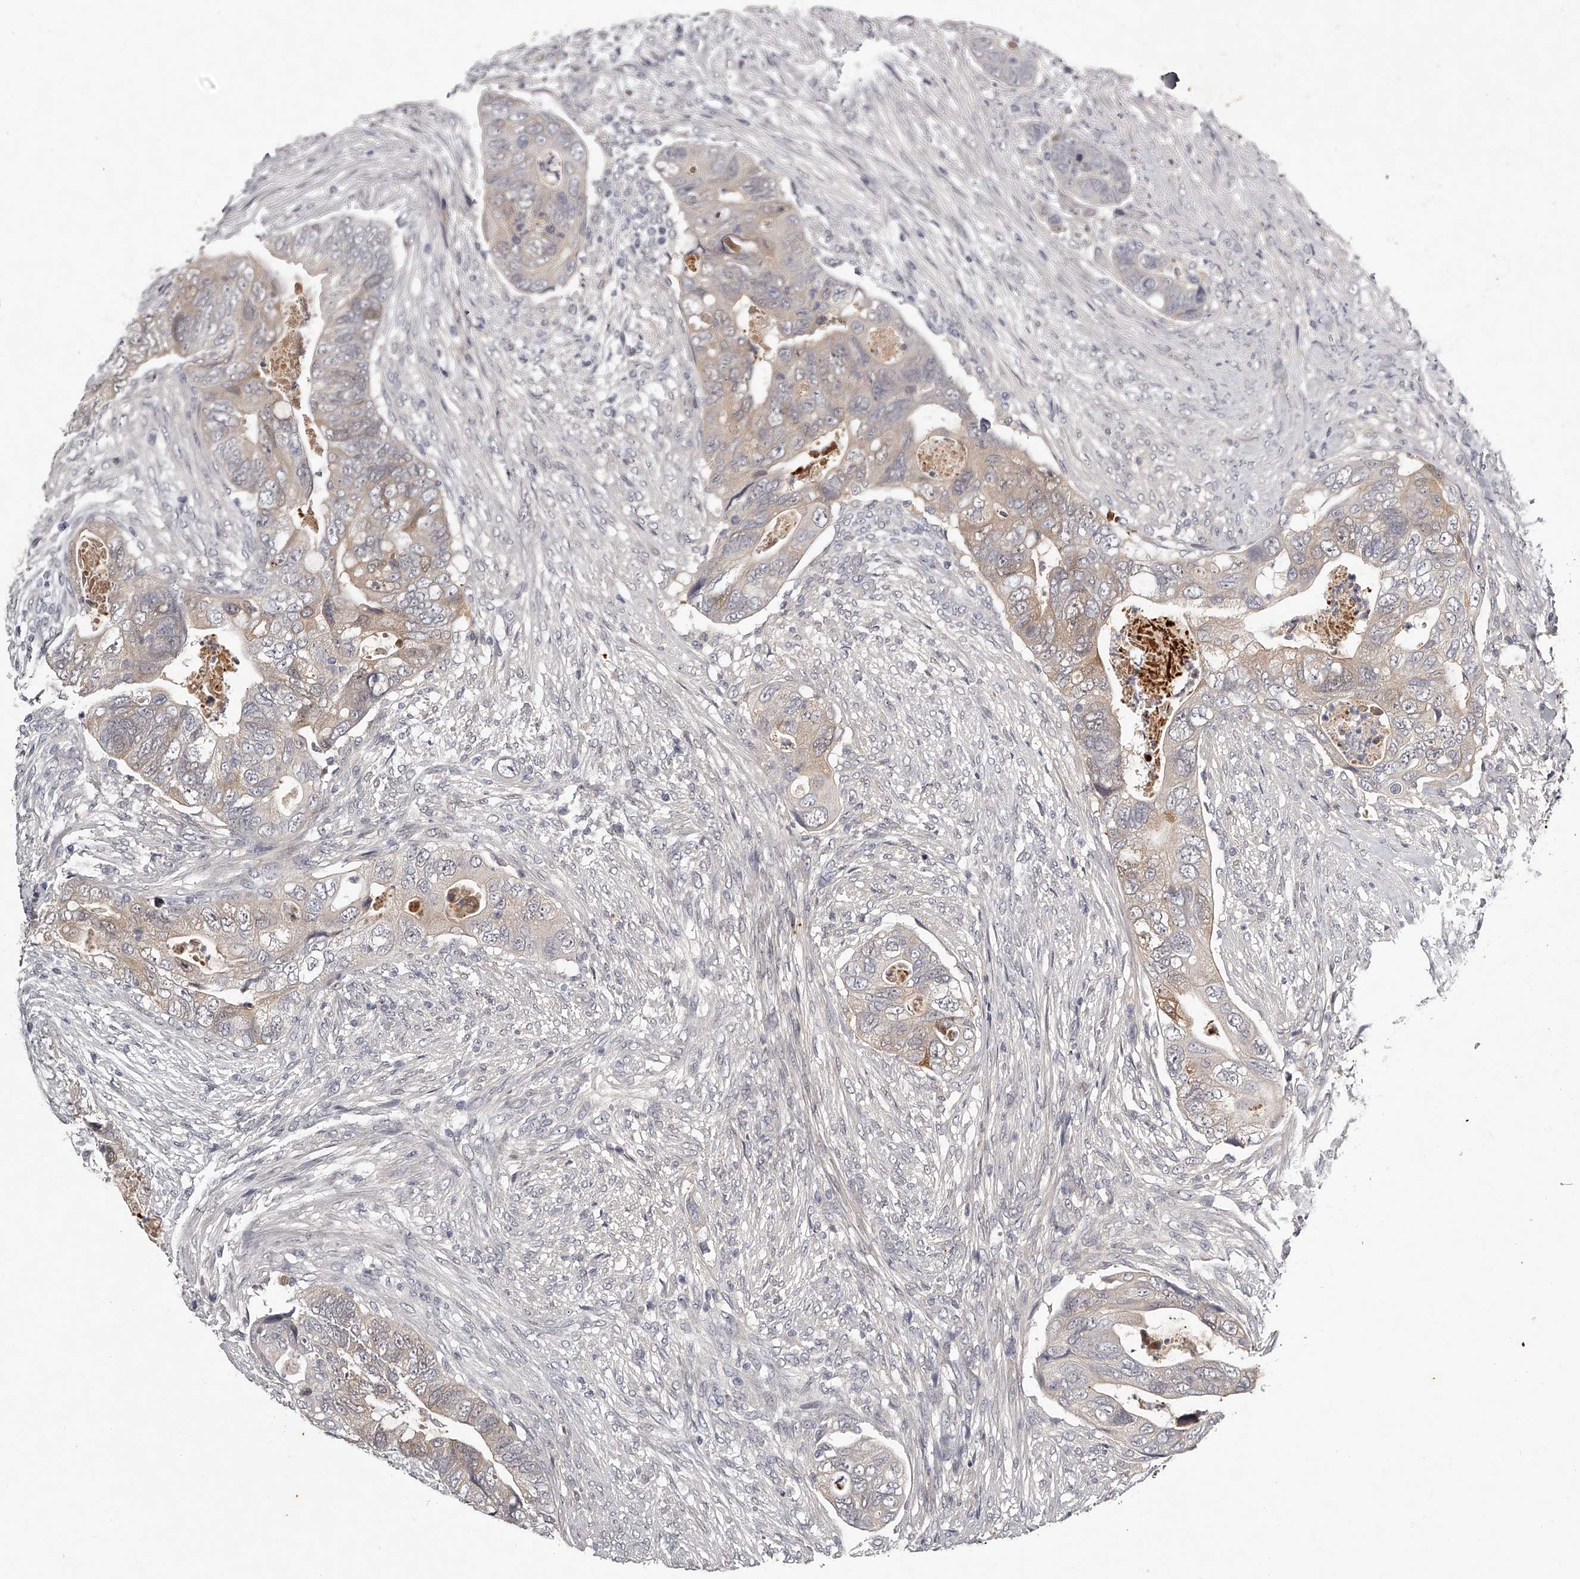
{"staining": {"intensity": "weak", "quantity": "25%-75%", "location": "cytoplasmic/membranous"}, "tissue": "colorectal cancer", "cell_type": "Tumor cells", "image_type": "cancer", "snomed": [{"axis": "morphology", "description": "Adenocarcinoma, NOS"}, {"axis": "topography", "description": "Rectum"}], "caption": "This photomicrograph demonstrates immunohistochemistry staining of human colorectal cancer (adenocarcinoma), with low weak cytoplasmic/membranous expression in approximately 25%-75% of tumor cells.", "gene": "GGCT", "patient": {"sex": "male", "age": 63}}